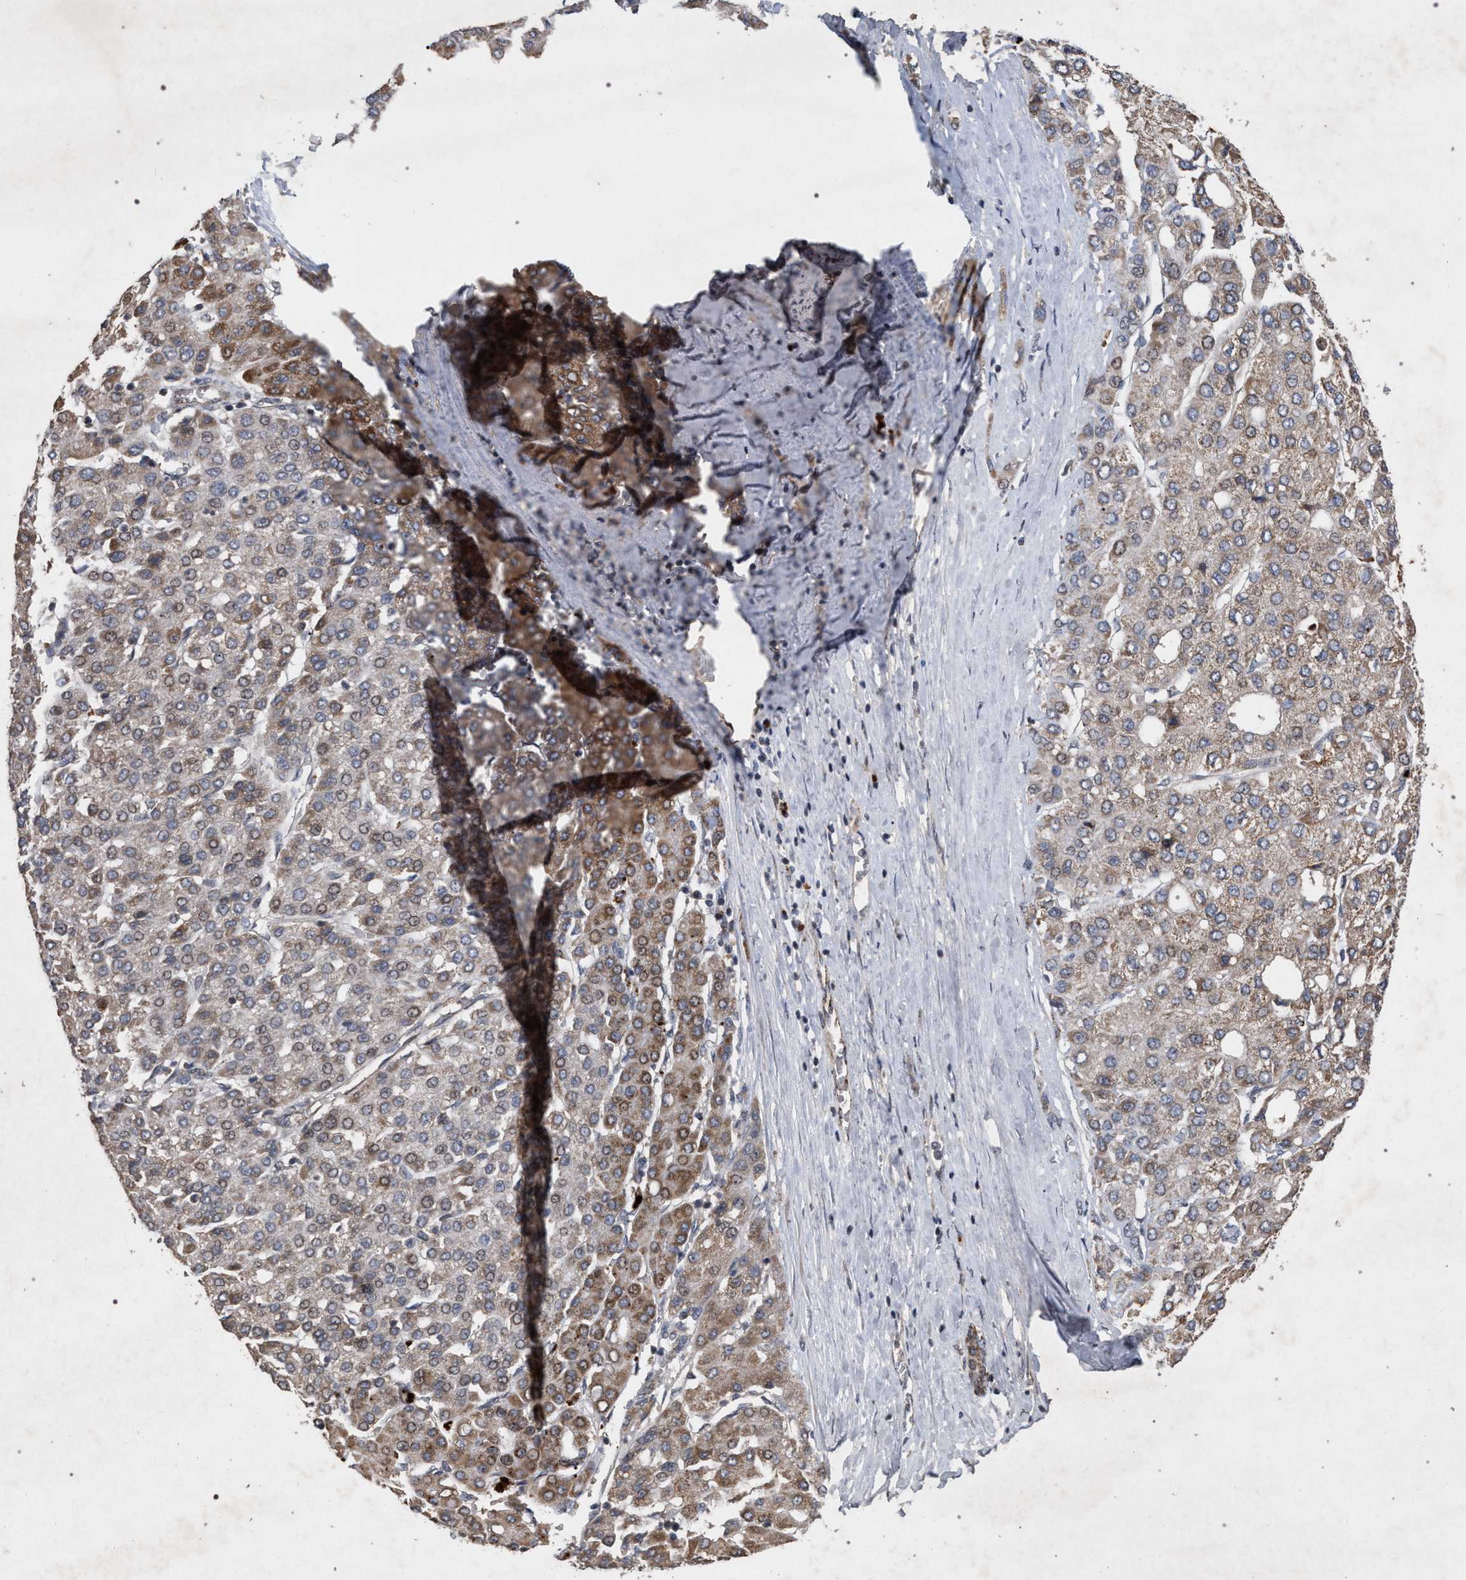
{"staining": {"intensity": "moderate", "quantity": ">75%", "location": "cytoplasmic/membranous"}, "tissue": "liver cancer", "cell_type": "Tumor cells", "image_type": "cancer", "snomed": [{"axis": "morphology", "description": "Carcinoma, Hepatocellular, NOS"}, {"axis": "topography", "description": "Liver"}], "caption": "Liver hepatocellular carcinoma tissue reveals moderate cytoplasmic/membranous staining in approximately >75% of tumor cells", "gene": "PKD2L1", "patient": {"sex": "male", "age": 65}}